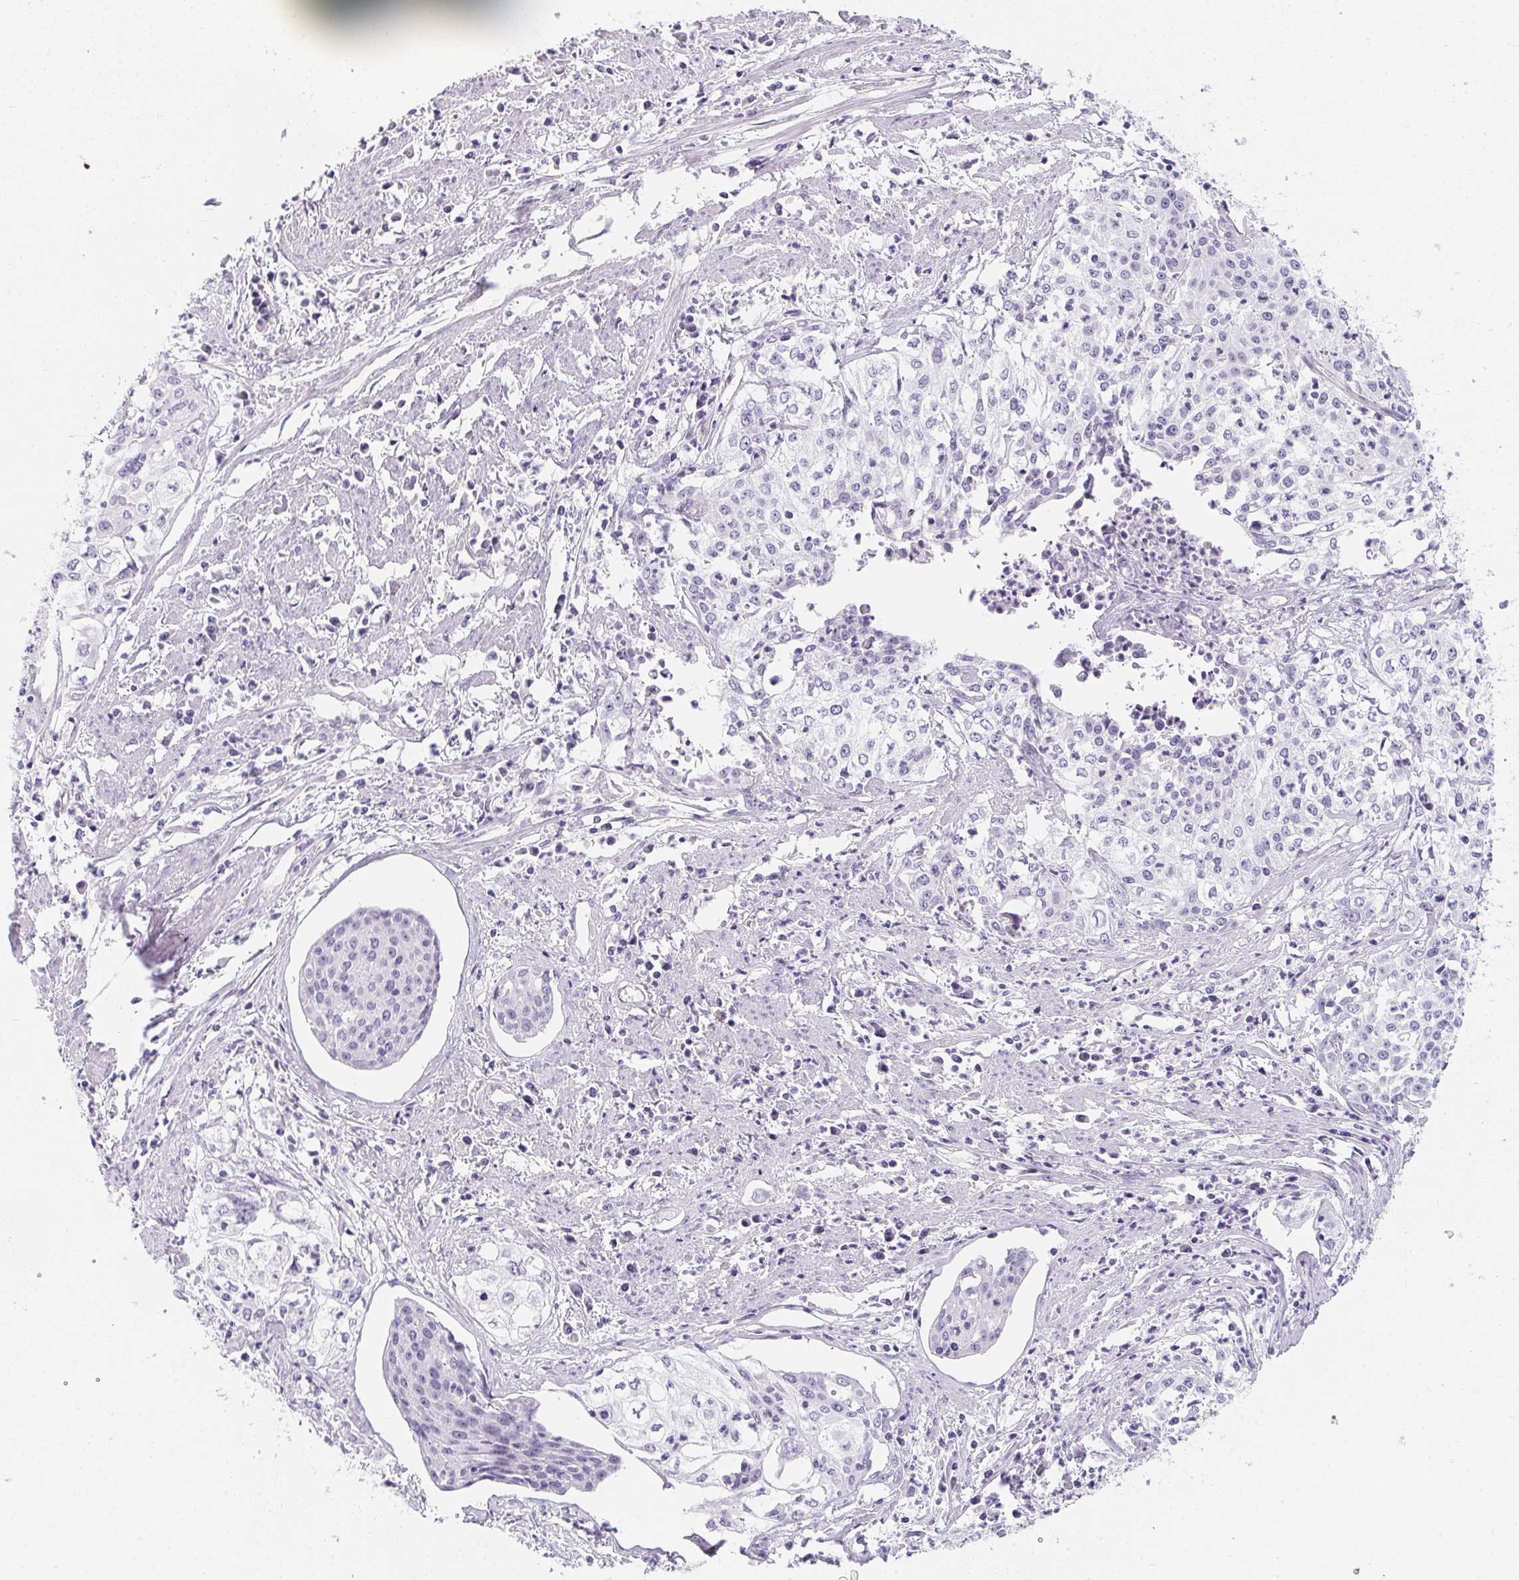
{"staining": {"intensity": "negative", "quantity": "none", "location": "none"}, "tissue": "cervical cancer", "cell_type": "Tumor cells", "image_type": "cancer", "snomed": [{"axis": "morphology", "description": "Squamous cell carcinoma, NOS"}, {"axis": "topography", "description": "Cervix"}], "caption": "This photomicrograph is of cervical cancer (squamous cell carcinoma) stained with immunohistochemistry (IHC) to label a protein in brown with the nuclei are counter-stained blue. There is no expression in tumor cells. (DAB (3,3'-diaminobenzidine) IHC visualized using brightfield microscopy, high magnification).", "gene": "MAP1A", "patient": {"sex": "female", "age": 39}}